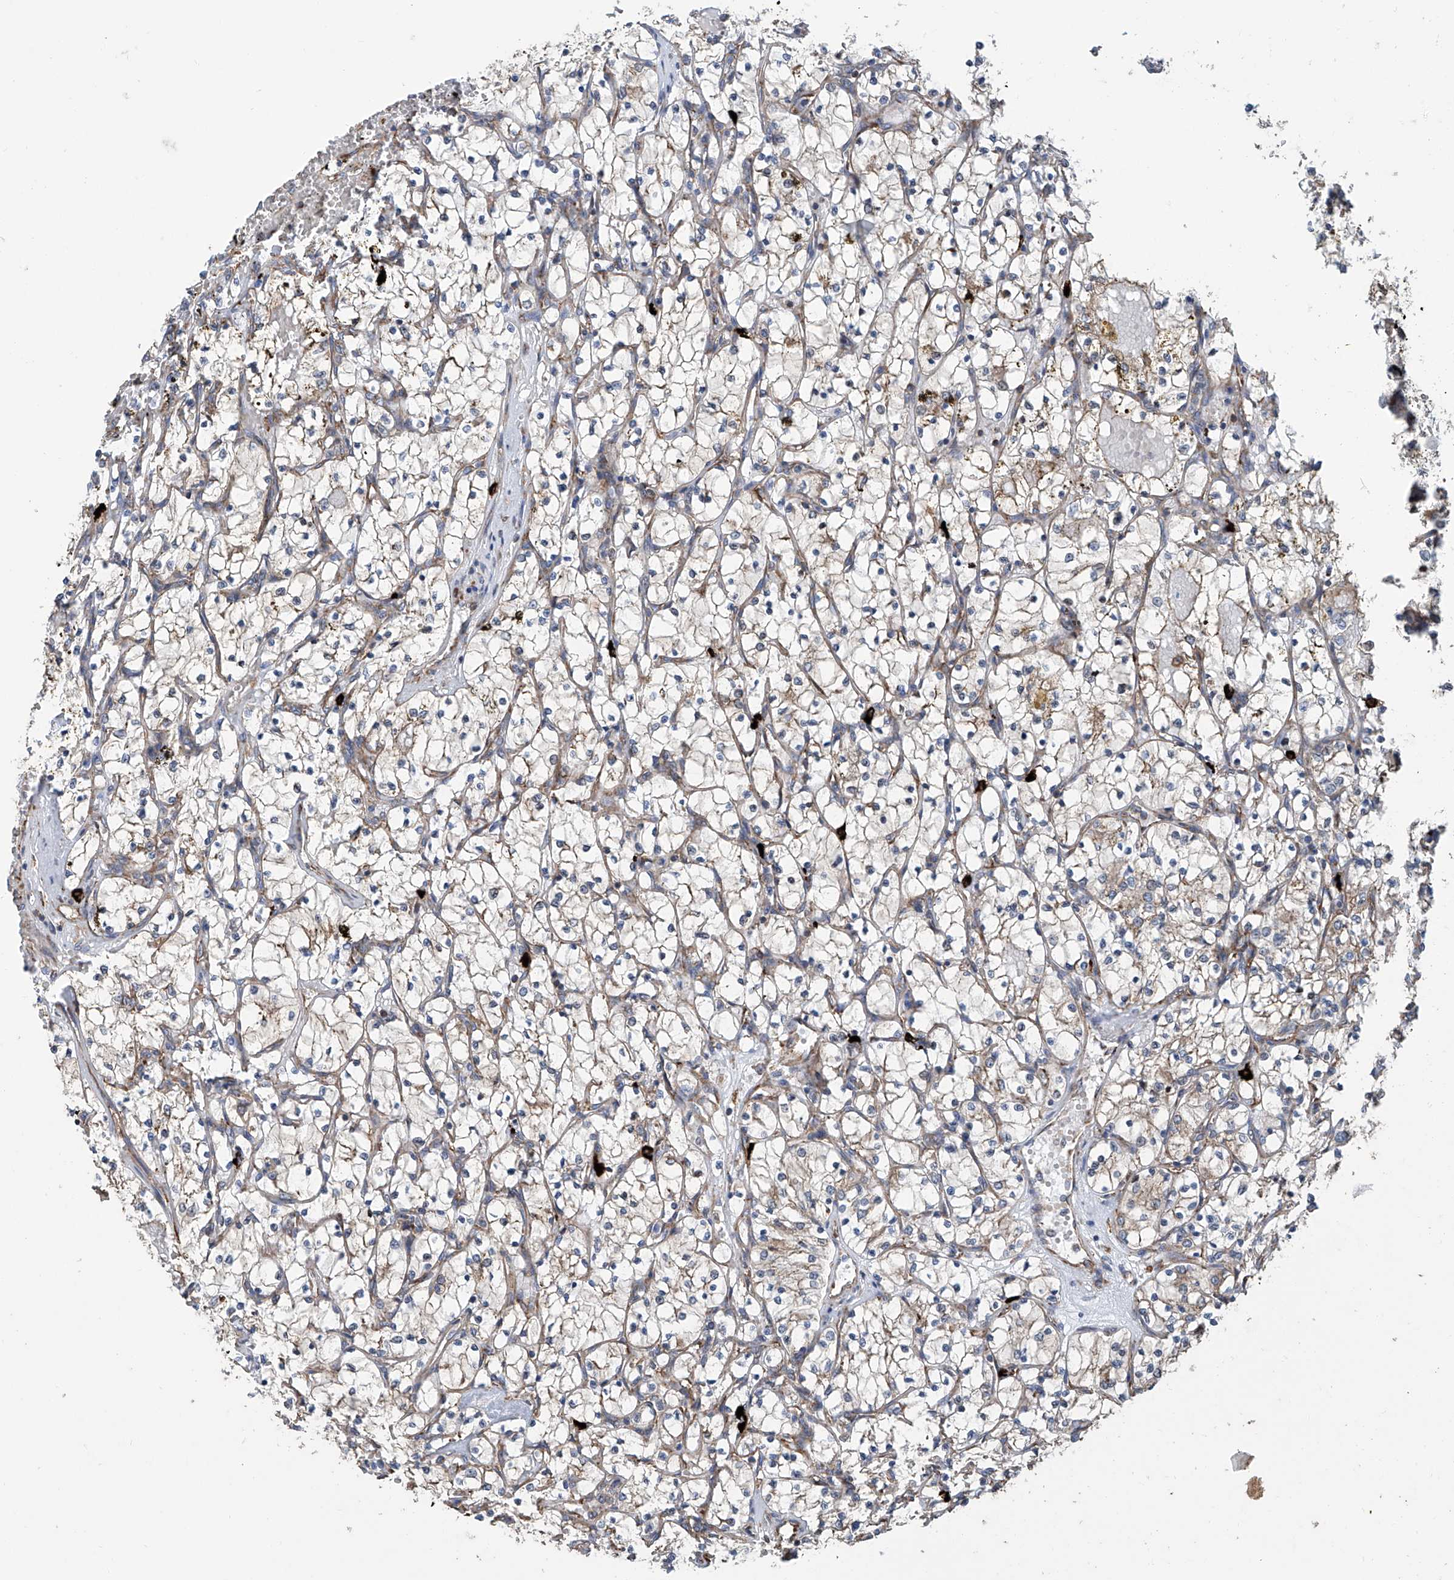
{"staining": {"intensity": "weak", "quantity": "25%-75%", "location": "cytoplasmic/membranous"}, "tissue": "renal cancer", "cell_type": "Tumor cells", "image_type": "cancer", "snomed": [{"axis": "morphology", "description": "Adenocarcinoma, NOS"}, {"axis": "topography", "description": "Kidney"}], "caption": "Immunohistochemistry (IHC) (DAB (3,3'-diaminobenzidine)) staining of renal cancer (adenocarcinoma) demonstrates weak cytoplasmic/membranous protein positivity in approximately 25%-75% of tumor cells.", "gene": "SENP2", "patient": {"sex": "female", "age": 69}}